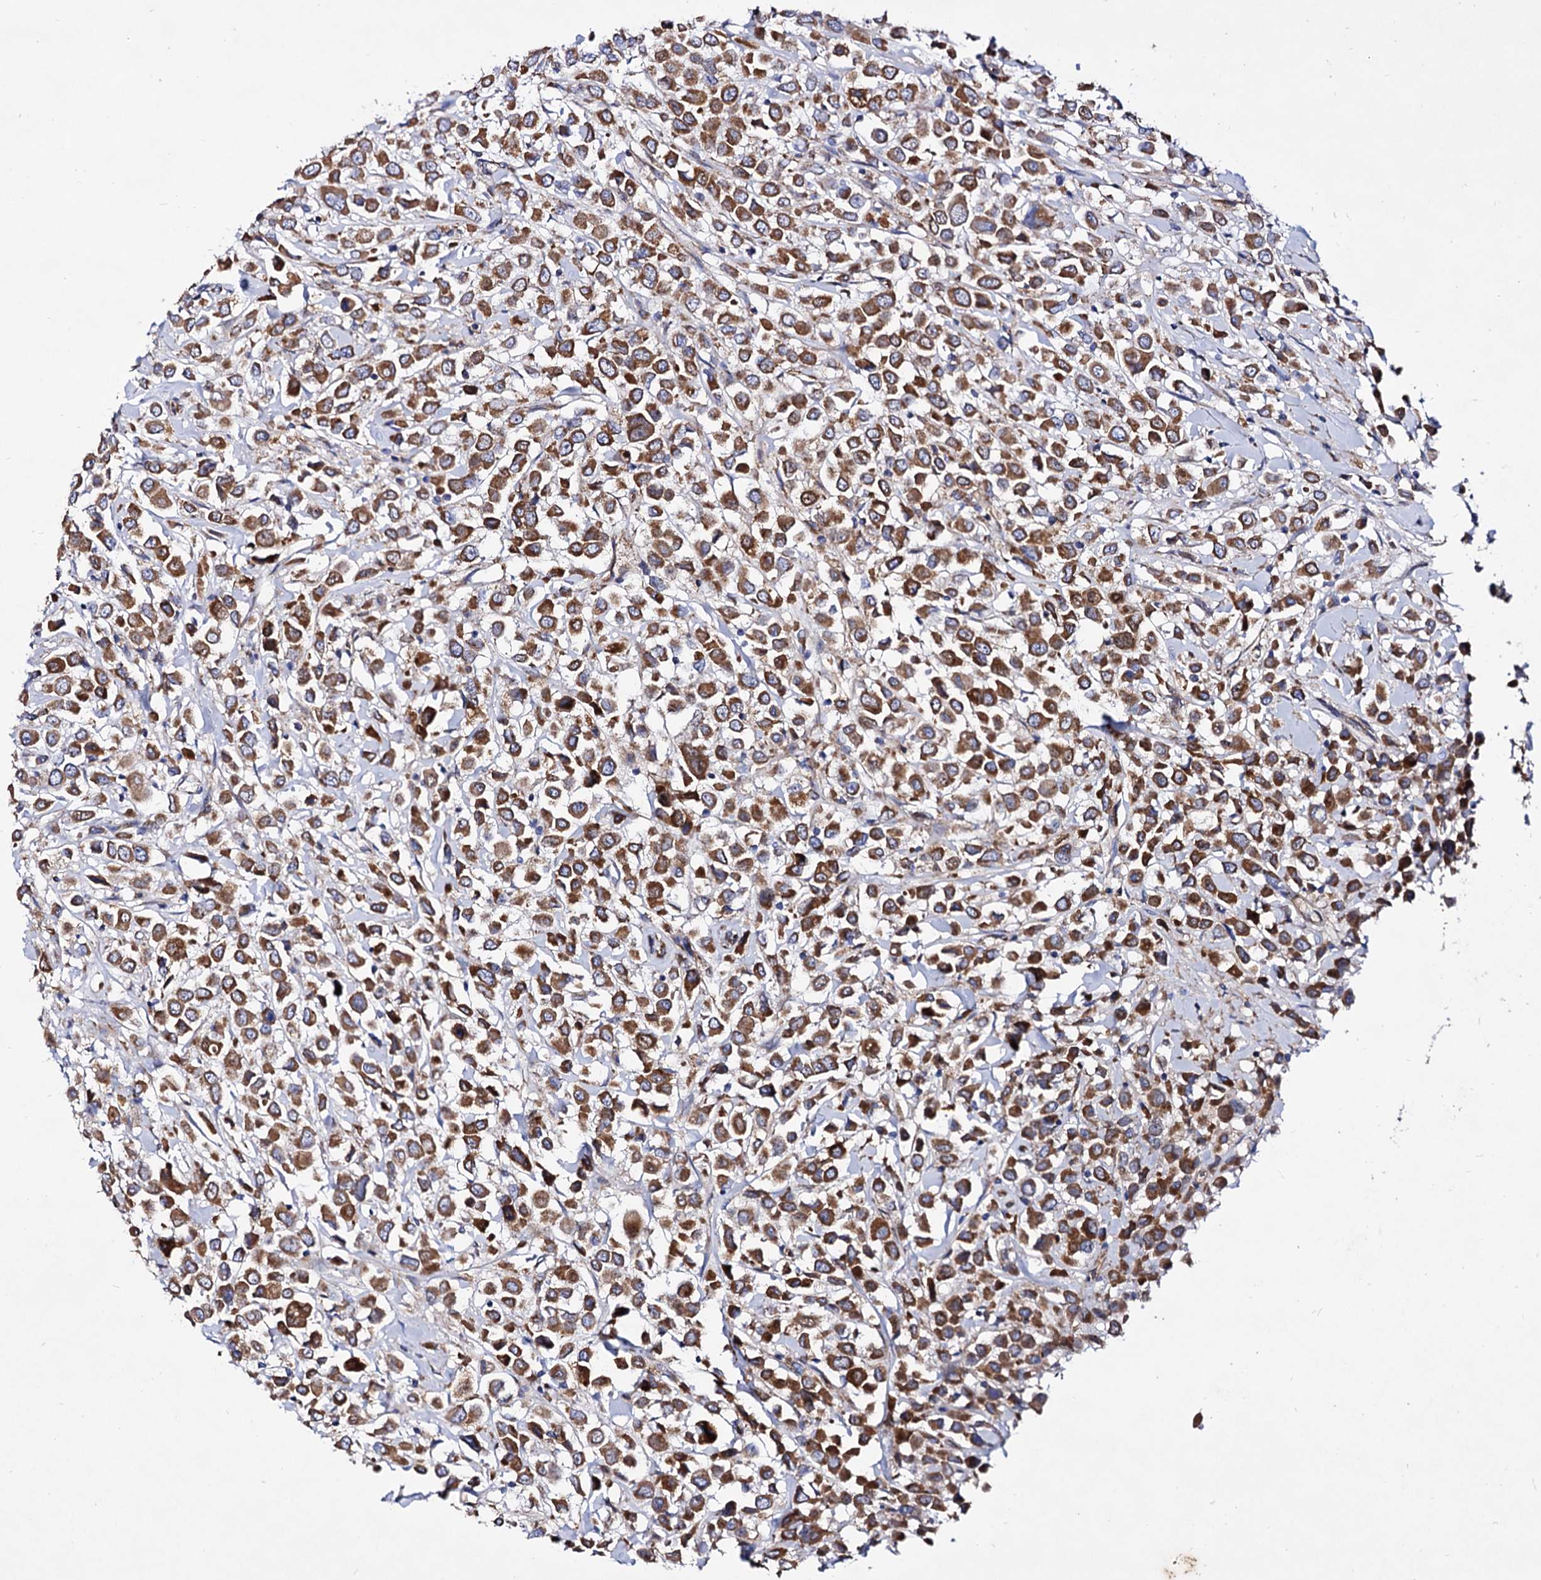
{"staining": {"intensity": "moderate", "quantity": ">75%", "location": "cytoplasmic/membranous"}, "tissue": "breast cancer", "cell_type": "Tumor cells", "image_type": "cancer", "snomed": [{"axis": "morphology", "description": "Duct carcinoma"}, {"axis": "topography", "description": "Breast"}], "caption": "Immunohistochemistry (IHC) micrograph of neoplastic tissue: breast cancer (intraductal carcinoma) stained using immunohistochemistry exhibits medium levels of moderate protein expression localized specifically in the cytoplasmic/membranous of tumor cells, appearing as a cytoplasmic/membranous brown color.", "gene": "ACAD9", "patient": {"sex": "female", "age": 61}}